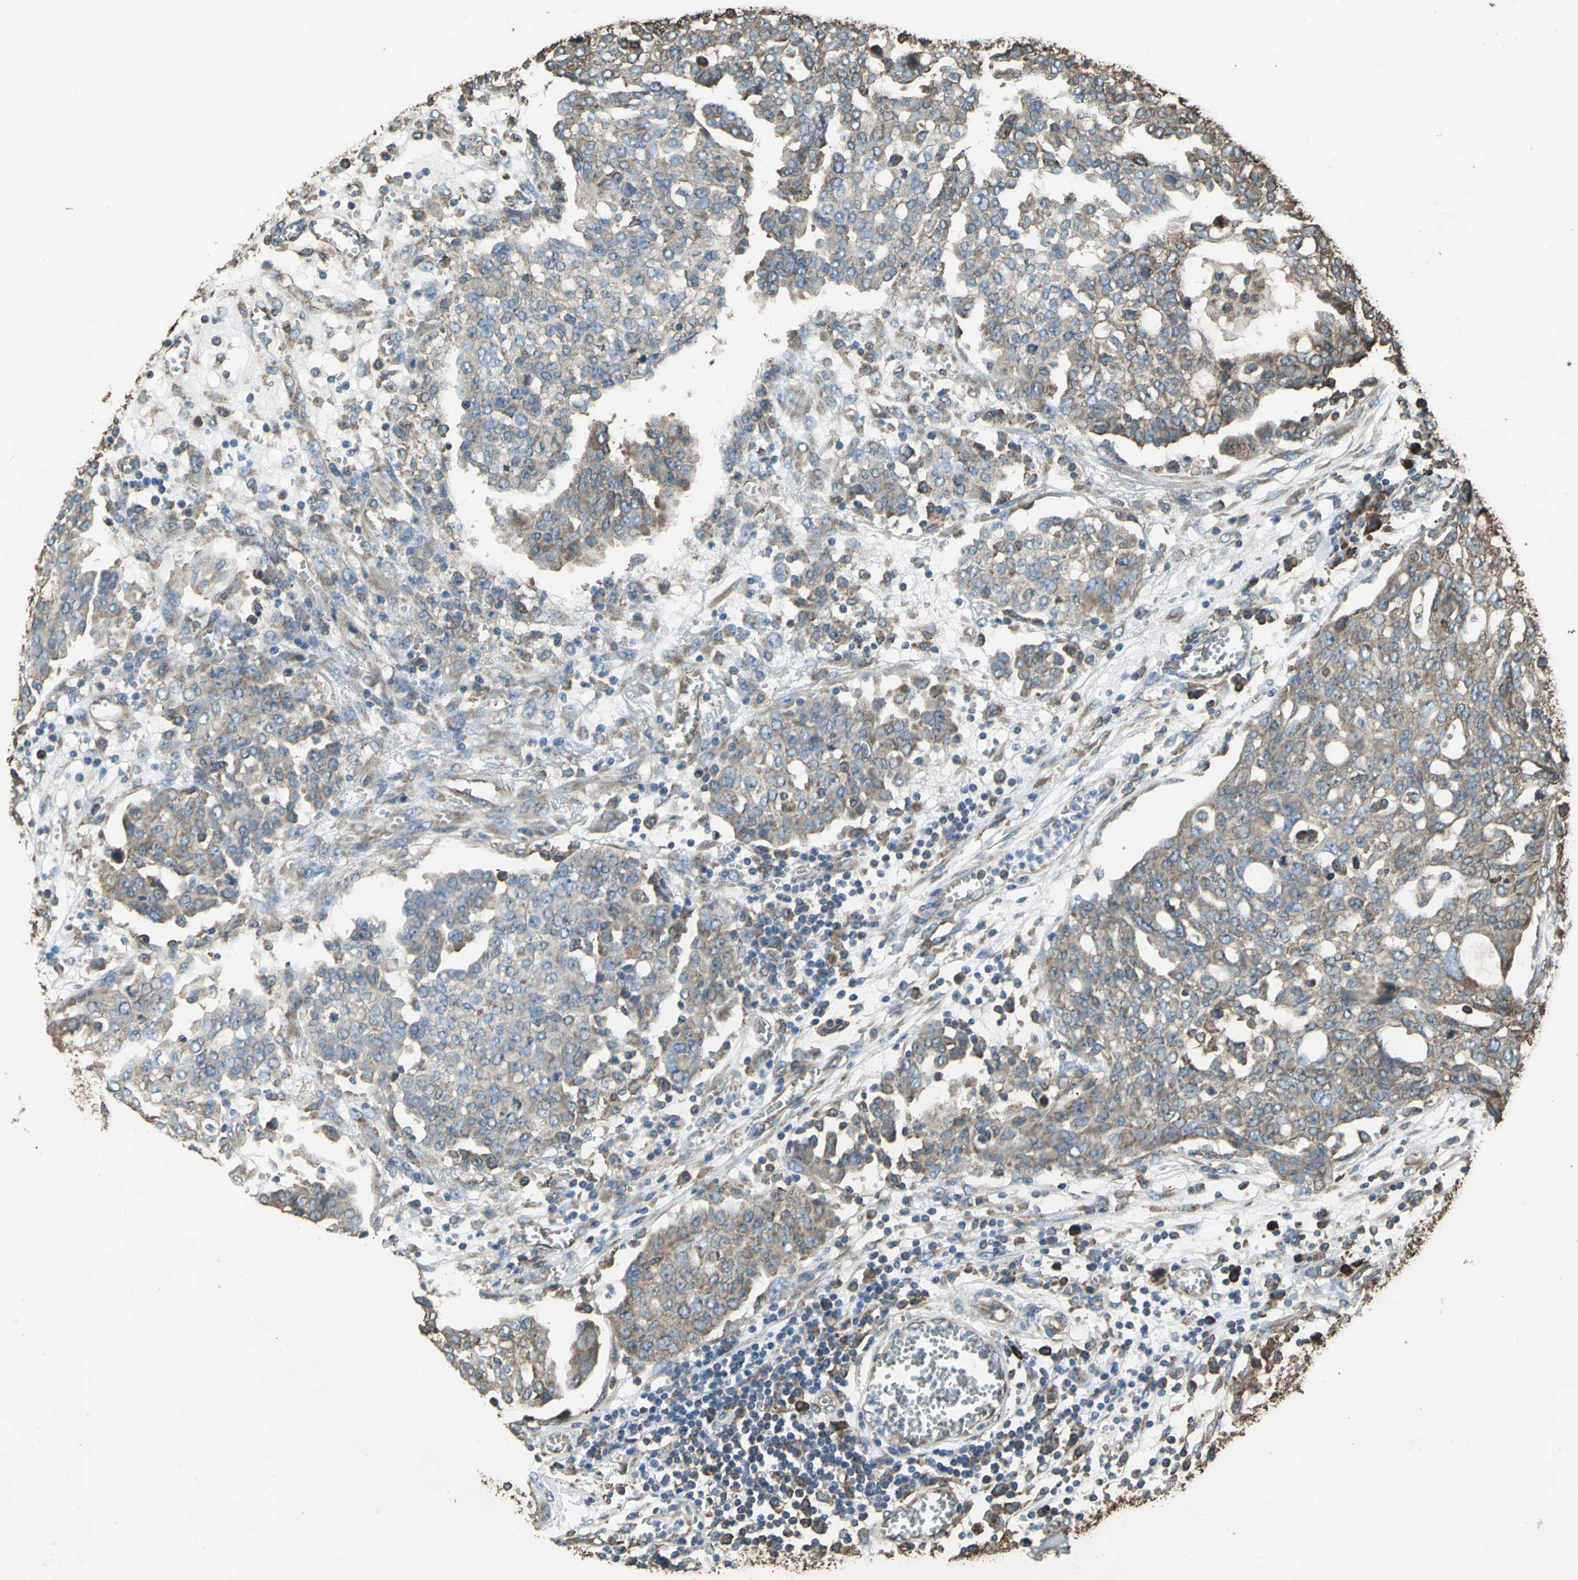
{"staining": {"intensity": "moderate", "quantity": ">75%", "location": "cytoplasmic/membranous"}, "tissue": "ovarian cancer", "cell_type": "Tumor cells", "image_type": "cancer", "snomed": [{"axis": "morphology", "description": "Cystadenocarcinoma, serous, NOS"}, {"axis": "topography", "description": "Soft tissue"}, {"axis": "topography", "description": "Ovary"}], "caption": "Moderate cytoplasmic/membranous protein positivity is present in about >75% of tumor cells in ovarian serous cystadenocarcinoma.", "gene": "GPANK1", "patient": {"sex": "female", "age": 57}}